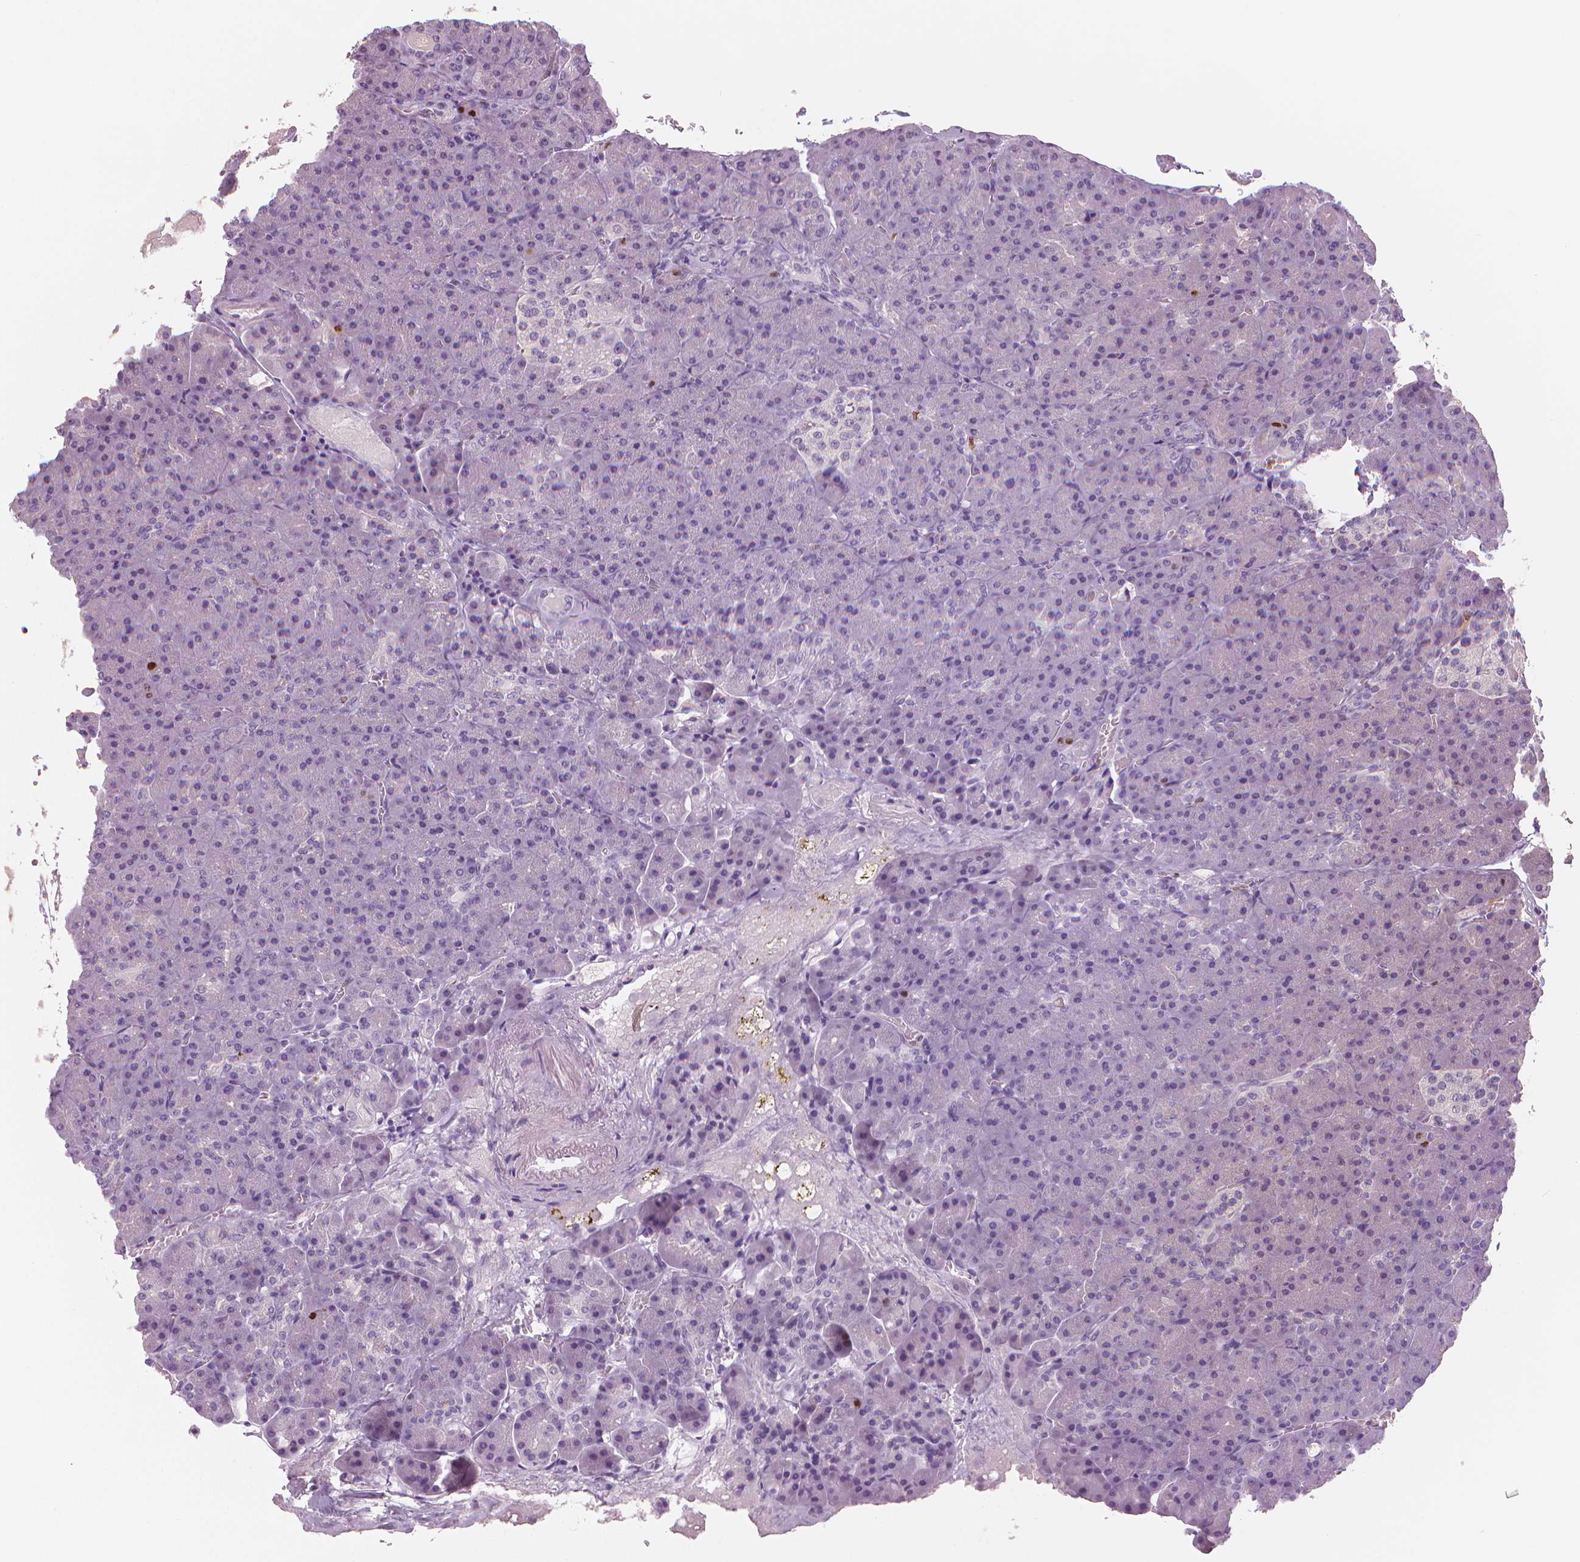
{"staining": {"intensity": "negative", "quantity": "none", "location": "none"}, "tissue": "pancreas", "cell_type": "Exocrine glandular cells", "image_type": "normal", "snomed": [{"axis": "morphology", "description": "Normal tissue, NOS"}, {"axis": "topography", "description": "Pancreas"}], "caption": "This is a histopathology image of immunohistochemistry (IHC) staining of unremarkable pancreas, which shows no staining in exocrine glandular cells. Nuclei are stained in blue.", "gene": "MKI67", "patient": {"sex": "female", "age": 74}}